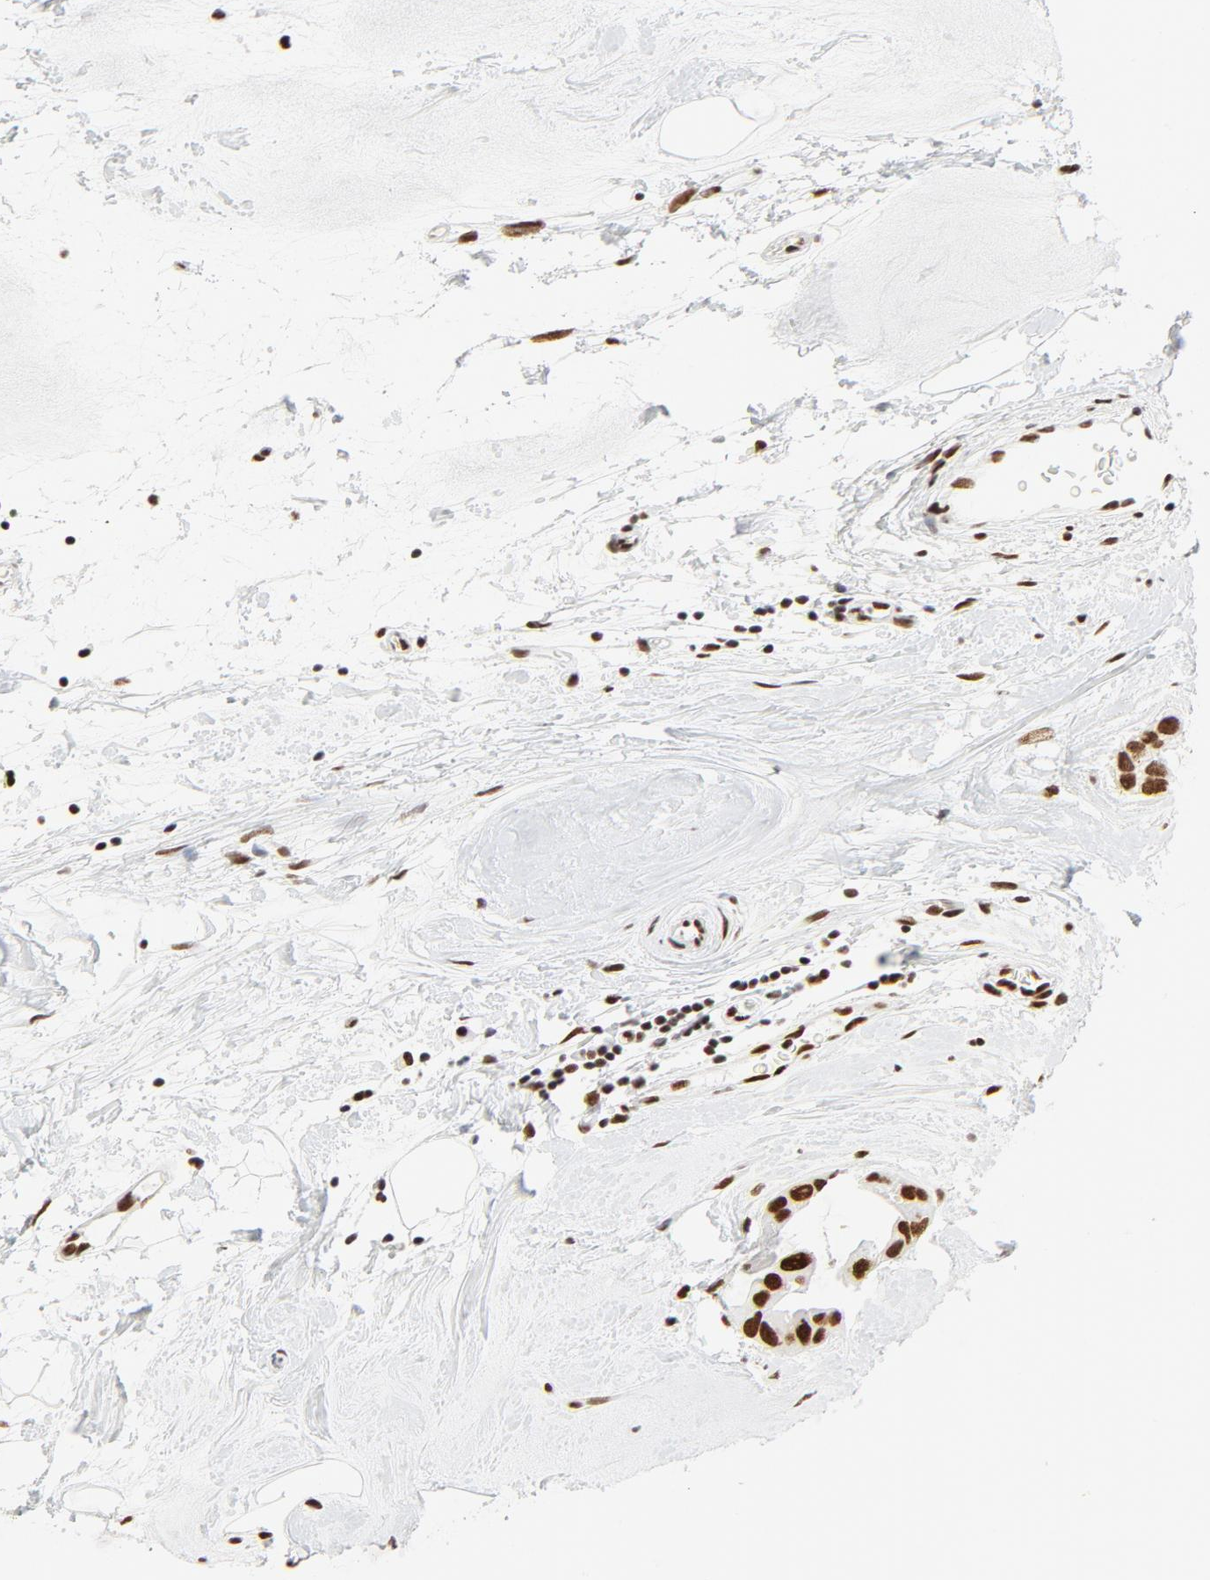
{"staining": {"intensity": "strong", "quantity": ">75%", "location": "nuclear"}, "tissue": "breast cancer", "cell_type": "Tumor cells", "image_type": "cancer", "snomed": [{"axis": "morphology", "description": "Duct carcinoma"}, {"axis": "topography", "description": "Breast"}], "caption": "A brown stain labels strong nuclear expression of a protein in human invasive ductal carcinoma (breast) tumor cells.", "gene": "GTF2H1", "patient": {"sex": "female", "age": 40}}